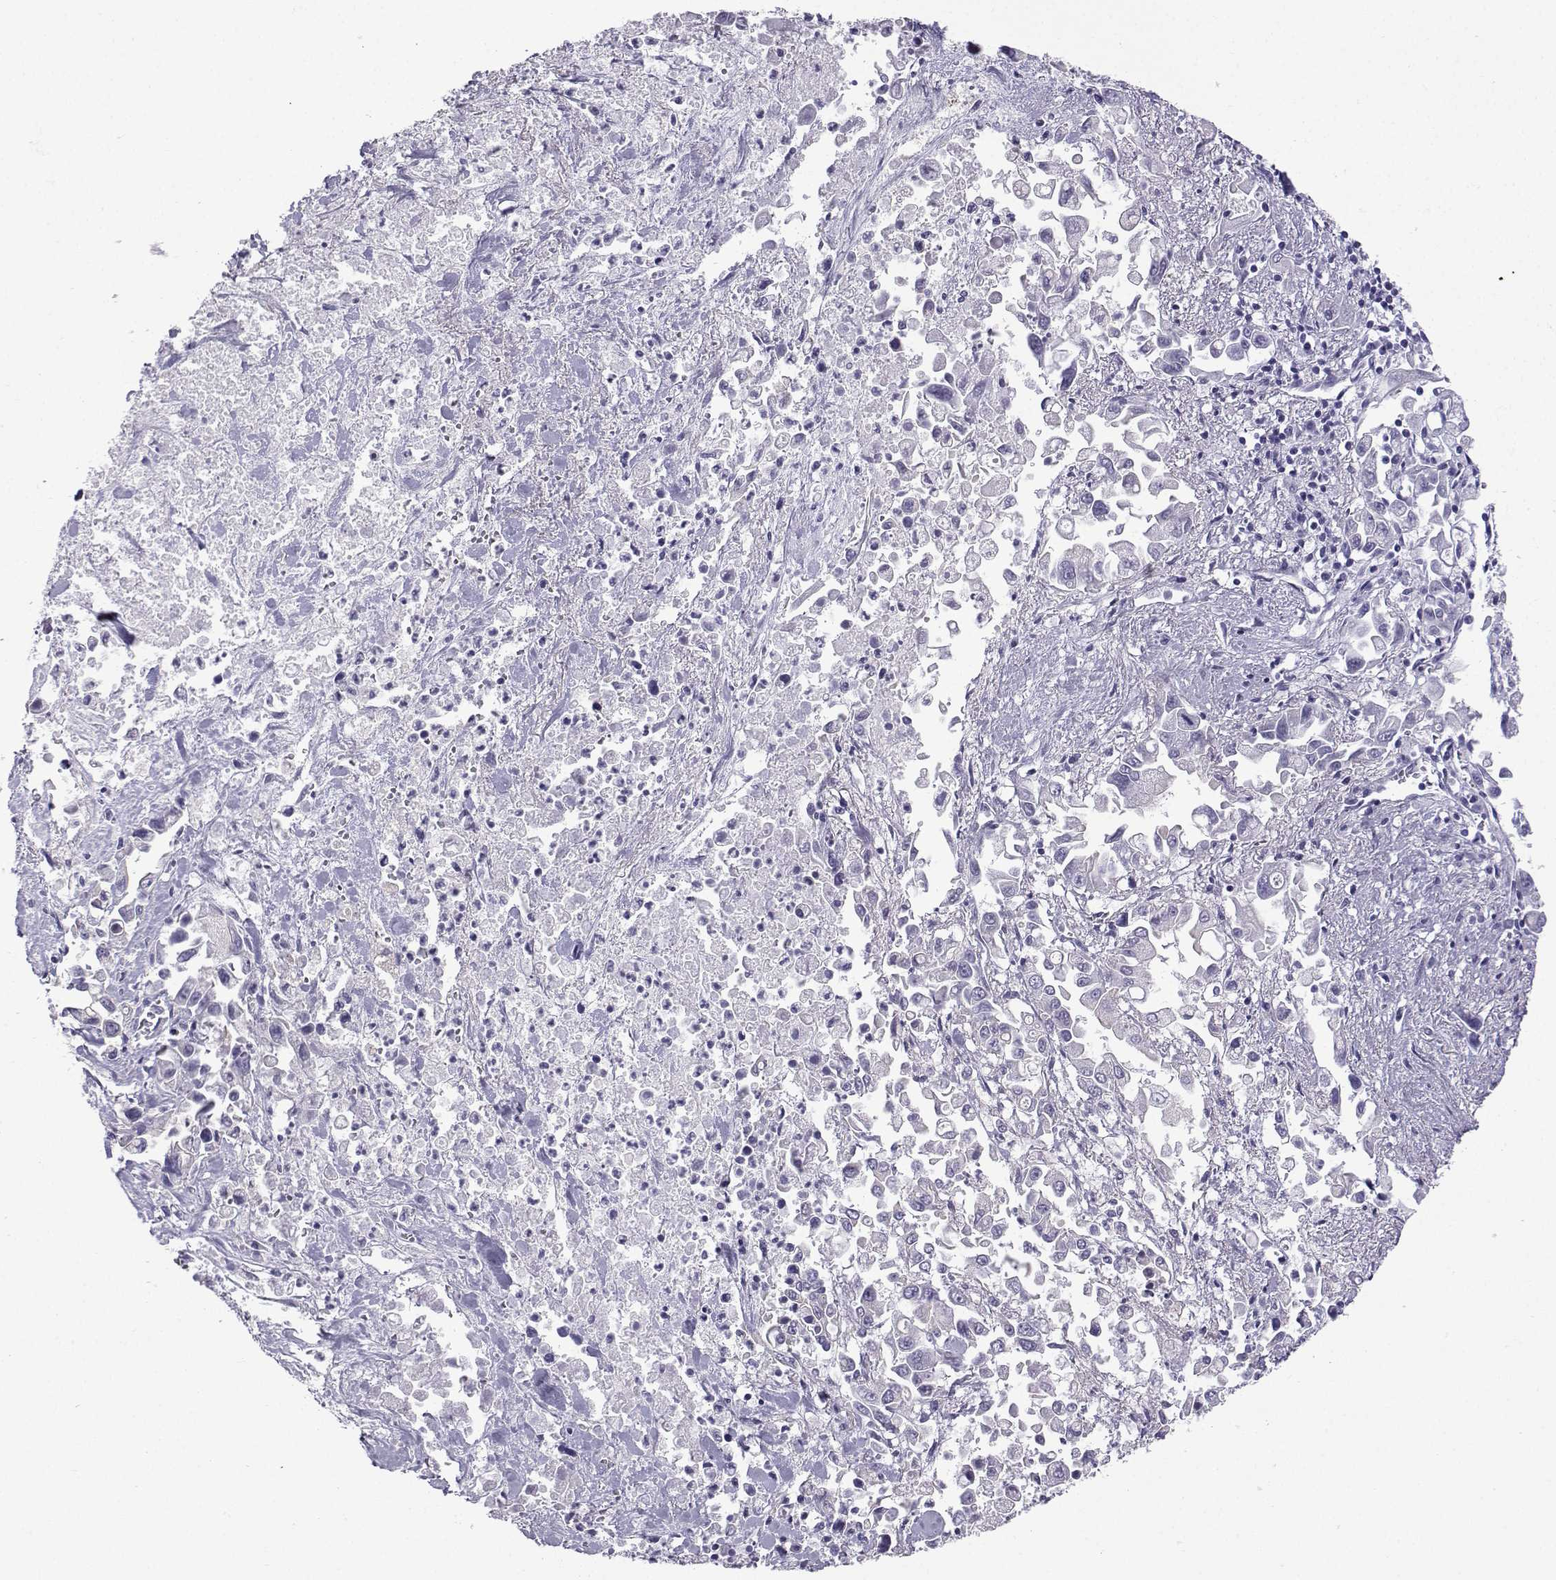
{"staining": {"intensity": "negative", "quantity": "none", "location": "none"}, "tissue": "pancreatic cancer", "cell_type": "Tumor cells", "image_type": "cancer", "snomed": [{"axis": "morphology", "description": "Adenocarcinoma, NOS"}, {"axis": "topography", "description": "Pancreas"}], "caption": "Immunohistochemical staining of human pancreatic cancer exhibits no significant expression in tumor cells.", "gene": "CFAP53", "patient": {"sex": "female", "age": 83}}